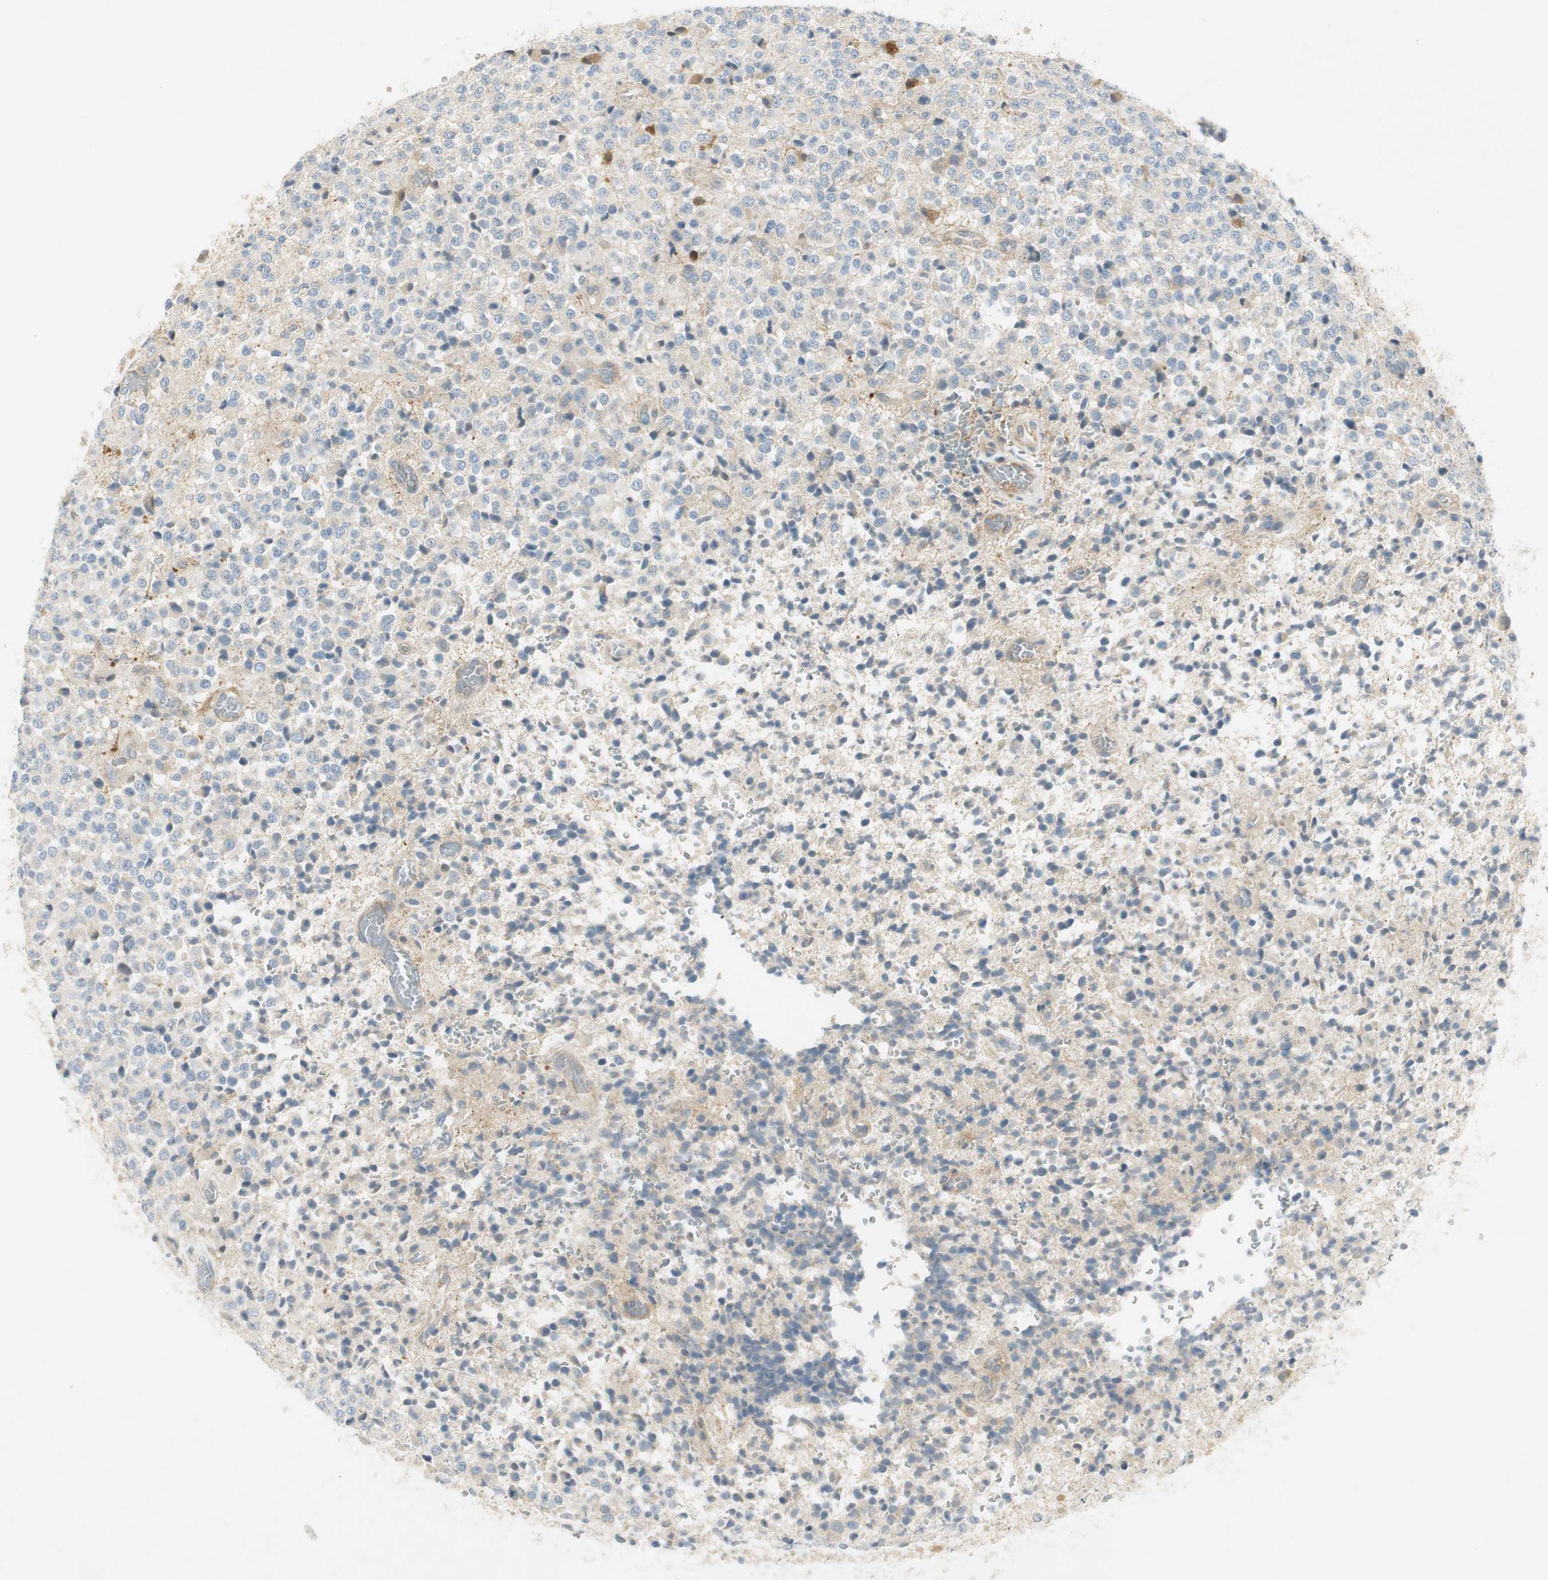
{"staining": {"intensity": "weak", "quantity": "<25%", "location": "cytoplasmic/membranous"}, "tissue": "glioma", "cell_type": "Tumor cells", "image_type": "cancer", "snomed": [{"axis": "morphology", "description": "Glioma, malignant, High grade"}, {"axis": "topography", "description": "pancreas cauda"}], "caption": "This micrograph is of malignant glioma (high-grade) stained with immunohistochemistry to label a protein in brown with the nuclei are counter-stained blue. There is no staining in tumor cells. (DAB (3,3'-diaminobenzidine) immunohistochemistry, high magnification).", "gene": "STON1-GTF2A1L", "patient": {"sex": "male", "age": 60}}